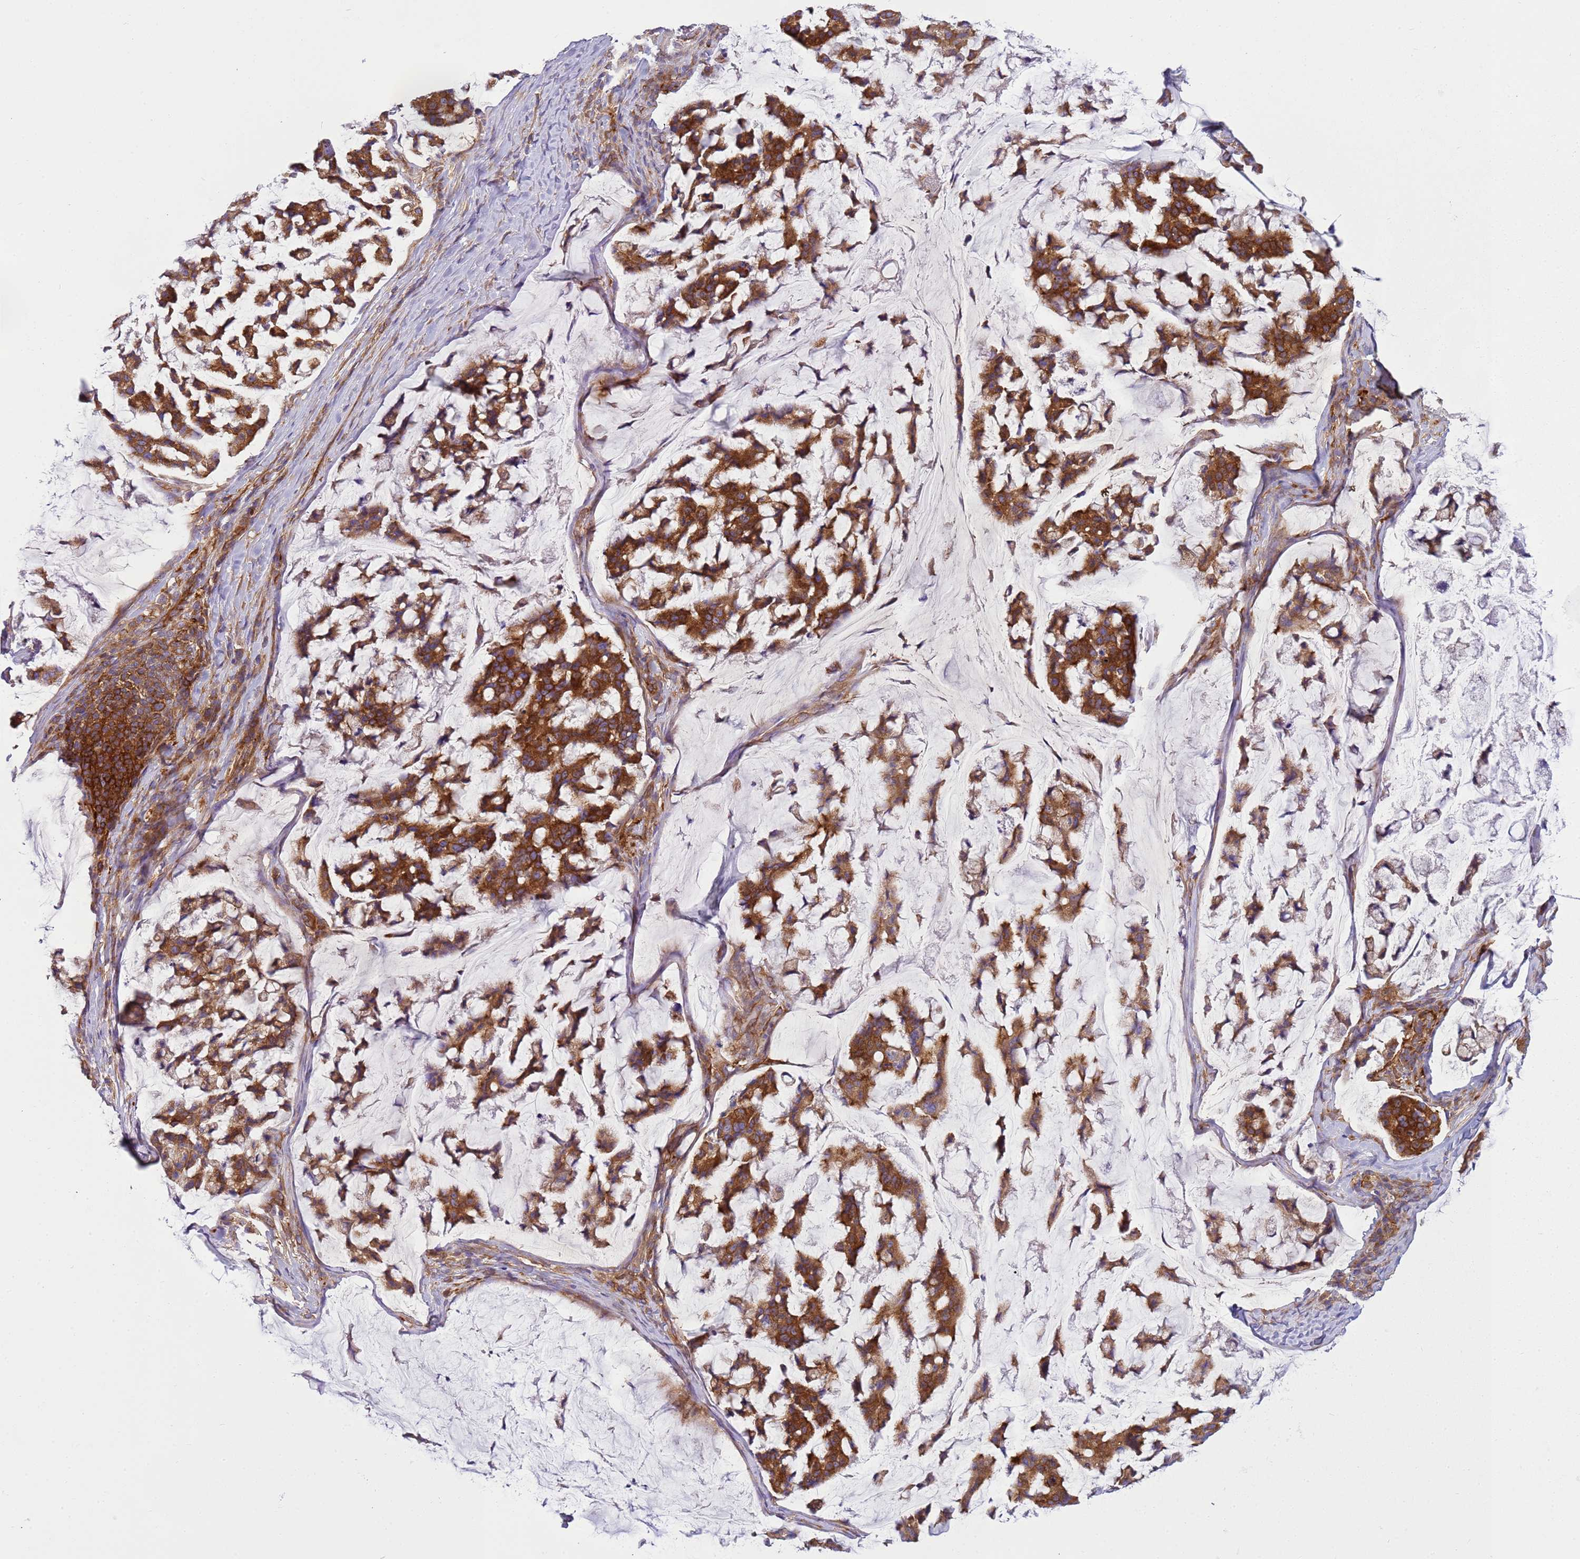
{"staining": {"intensity": "strong", "quantity": ">75%", "location": "cytoplasmic/membranous"}, "tissue": "stomach cancer", "cell_type": "Tumor cells", "image_type": "cancer", "snomed": [{"axis": "morphology", "description": "Adenocarcinoma, NOS"}, {"axis": "topography", "description": "Stomach, lower"}], "caption": "A histopathology image of stomach cancer (adenocarcinoma) stained for a protein reveals strong cytoplasmic/membranous brown staining in tumor cells.", "gene": "SNX21", "patient": {"sex": "male", "age": 67}}